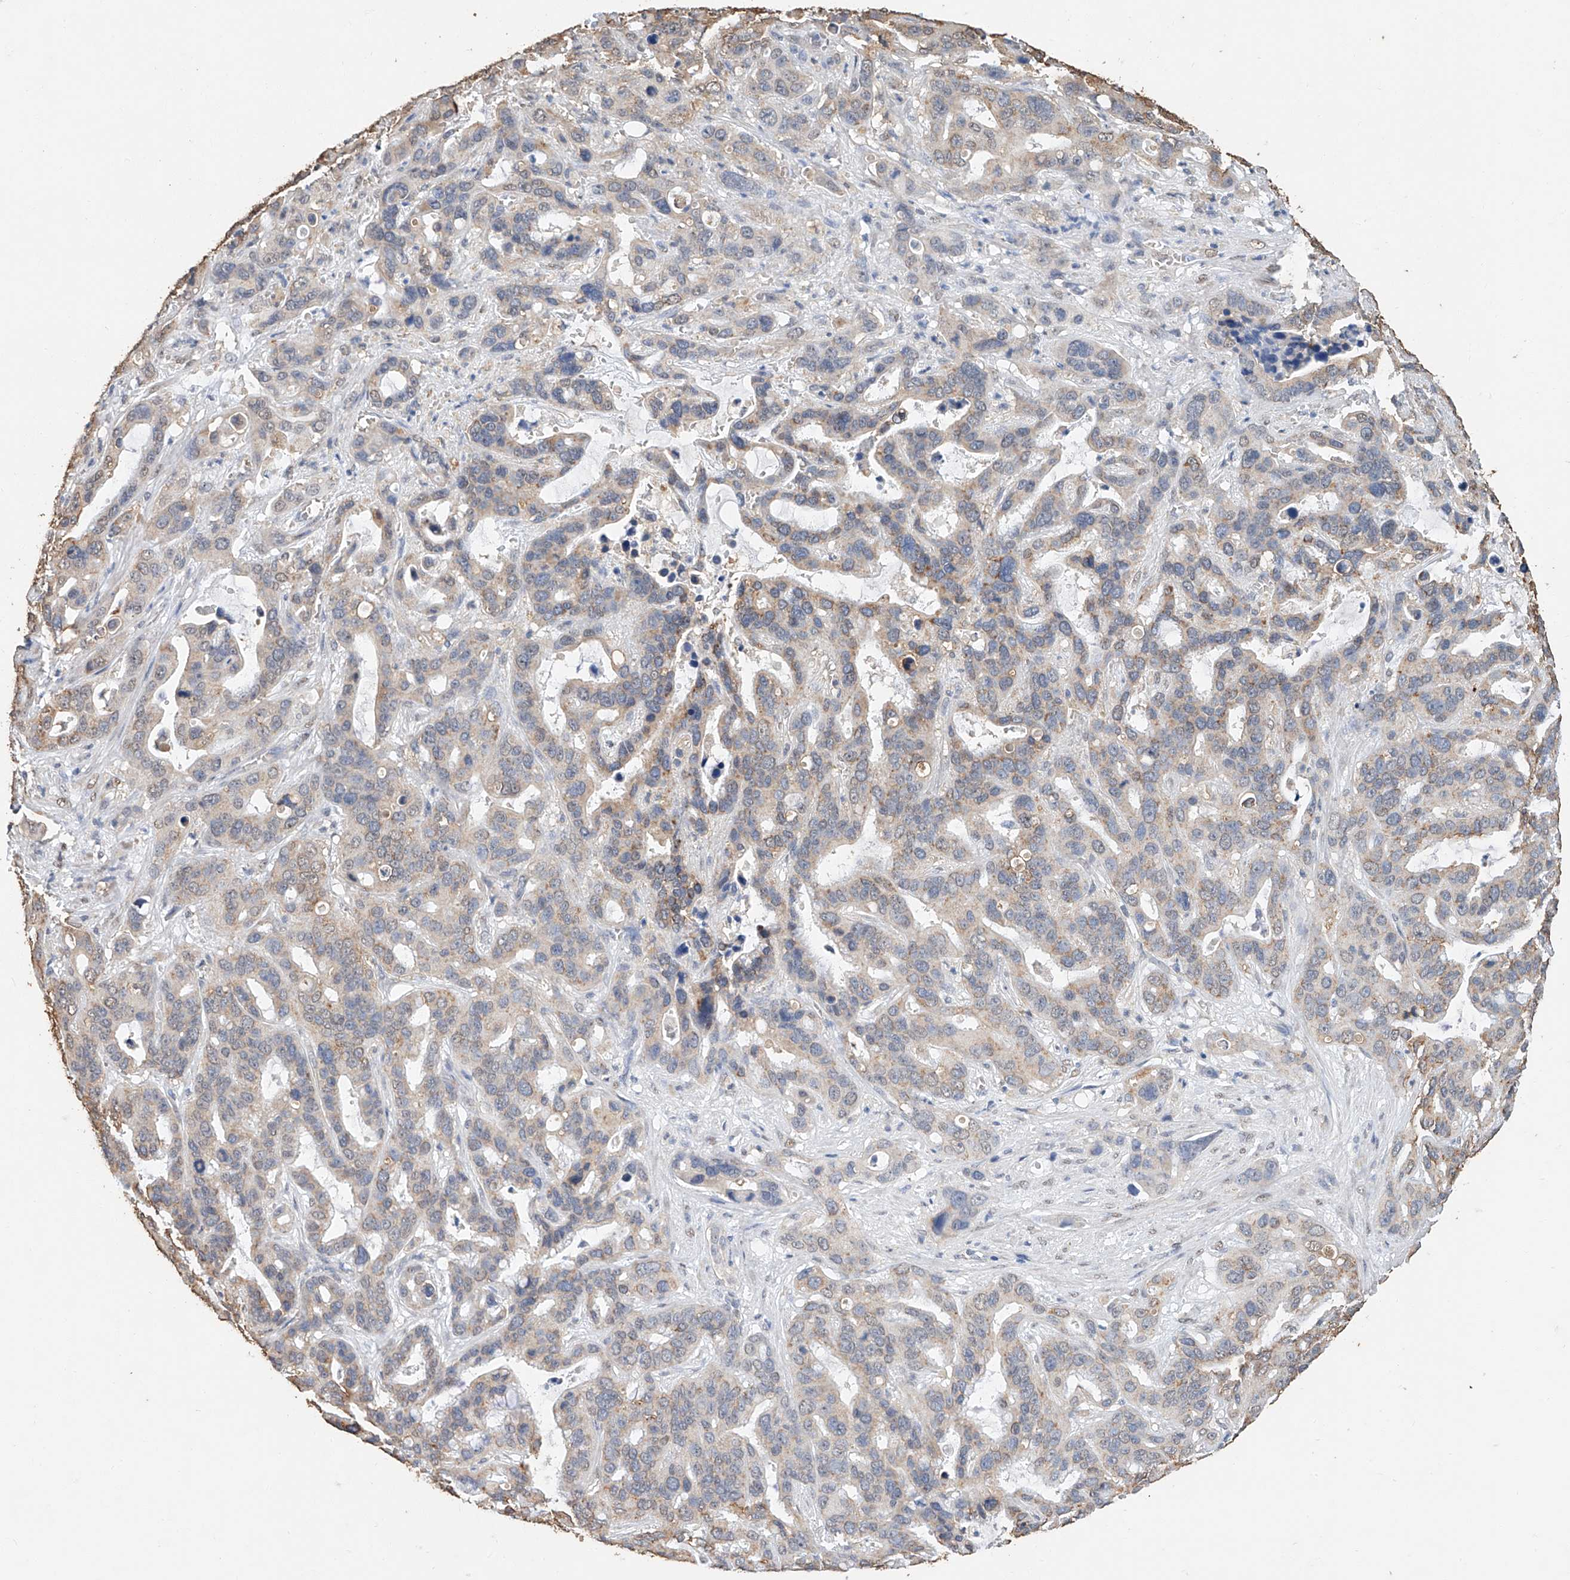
{"staining": {"intensity": "moderate", "quantity": "25%-75%", "location": "cytoplasmic/membranous"}, "tissue": "liver cancer", "cell_type": "Tumor cells", "image_type": "cancer", "snomed": [{"axis": "morphology", "description": "Cholangiocarcinoma"}, {"axis": "topography", "description": "Liver"}], "caption": "DAB (3,3'-diaminobenzidine) immunohistochemical staining of cholangiocarcinoma (liver) exhibits moderate cytoplasmic/membranous protein expression in about 25%-75% of tumor cells.", "gene": "CERS4", "patient": {"sex": "female", "age": 65}}